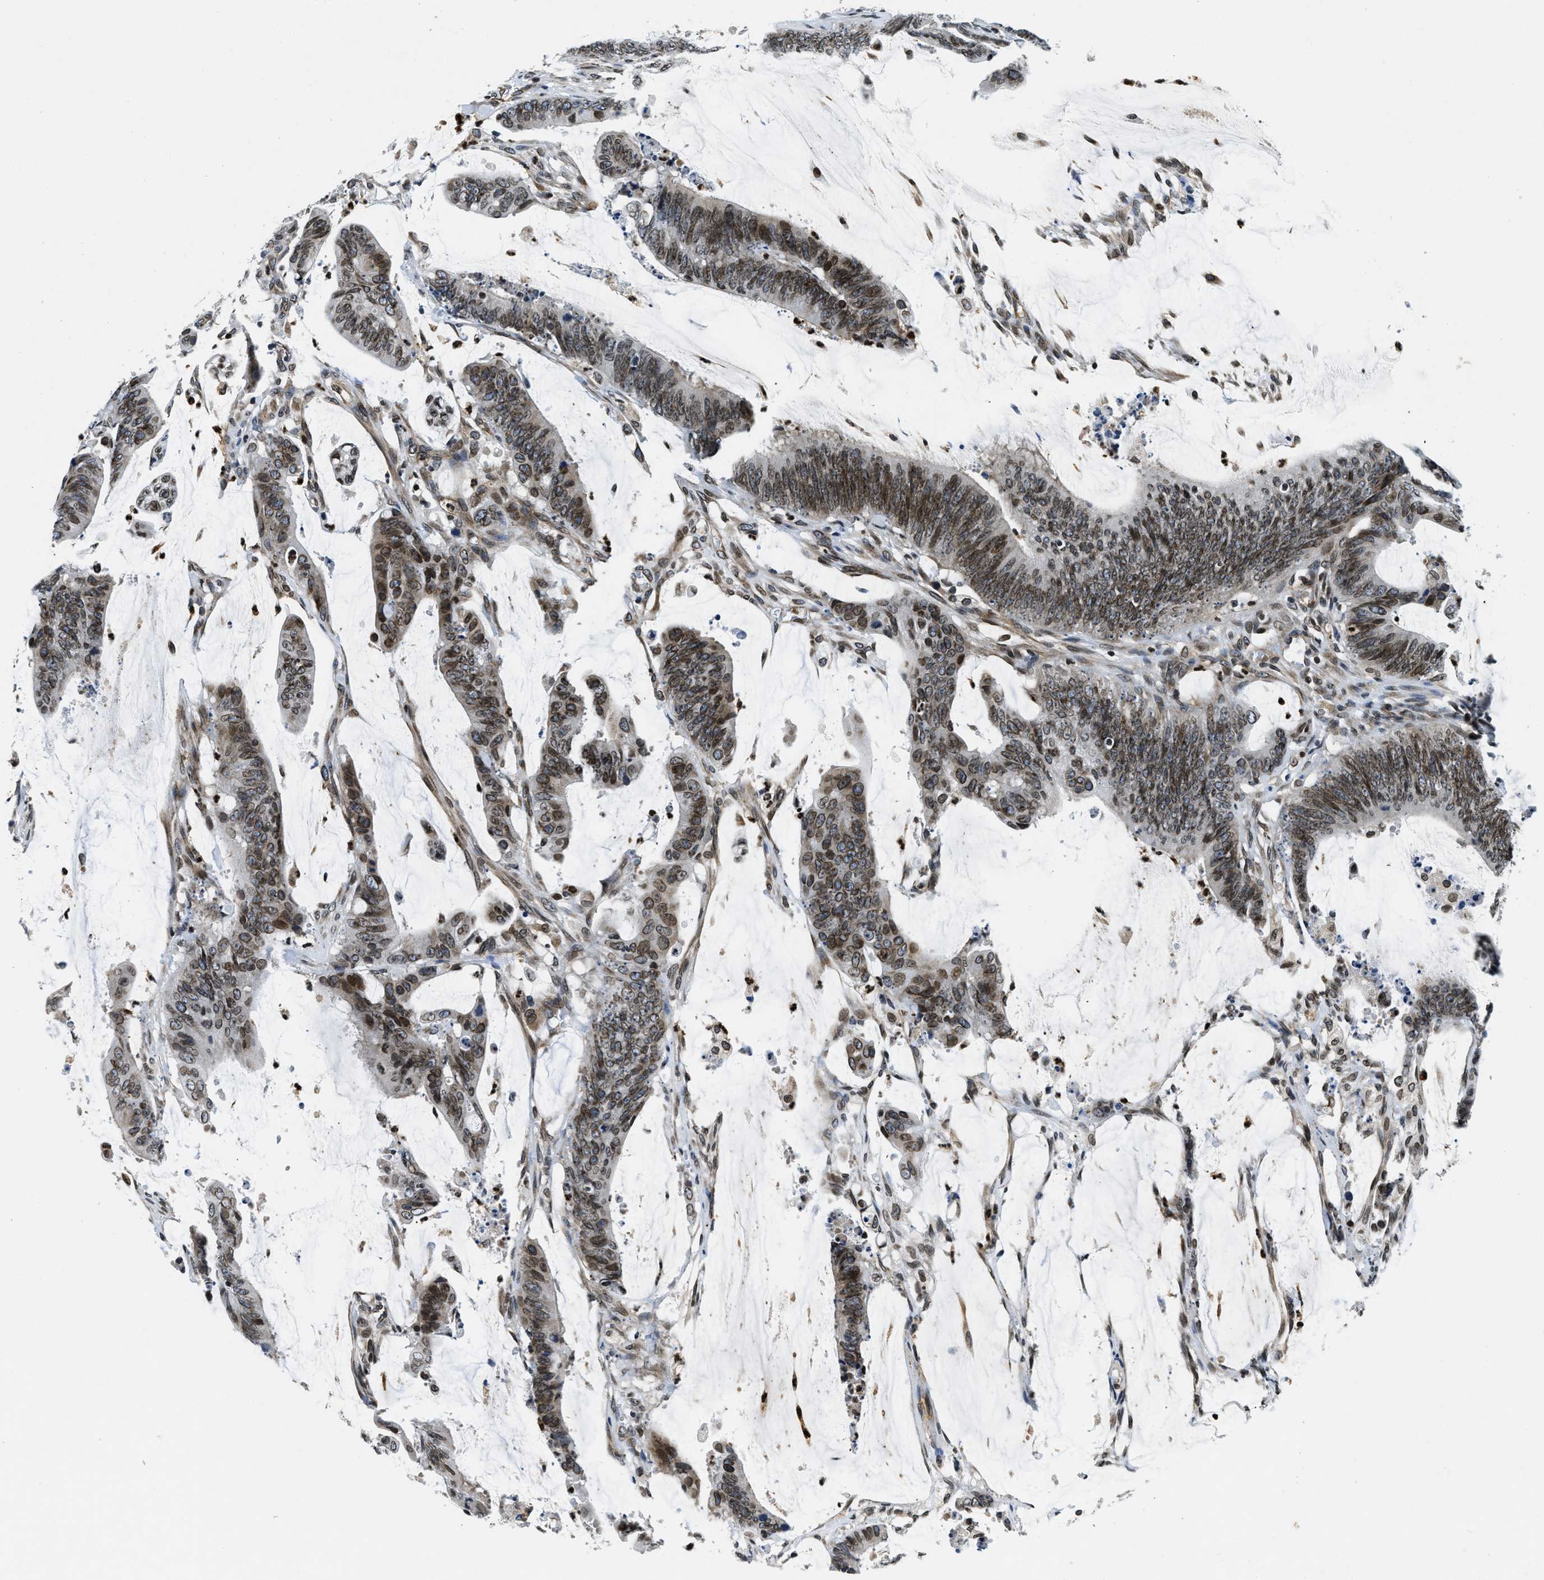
{"staining": {"intensity": "moderate", "quantity": ">75%", "location": "nuclear"}, "tissue": "colorectal cancer", "cell_type": "Tumor cells", "image_type": "cancer", "snomed": [{"axis": "morphology", "description": "Adenocarcinoma, NOS"}, {"axis": "topography", "description": "Rectum"}], "caption": "This image demonstrates colorectal cancer (adenocarcinoma) stained with IHC to label a protein in brown. The nuclear of tumor cells show moderate positivity for the protein. Nuclei are counter-stained blue.", "gene": "ZC3HC1", "patient": {"sex": "female", "age": 66}}